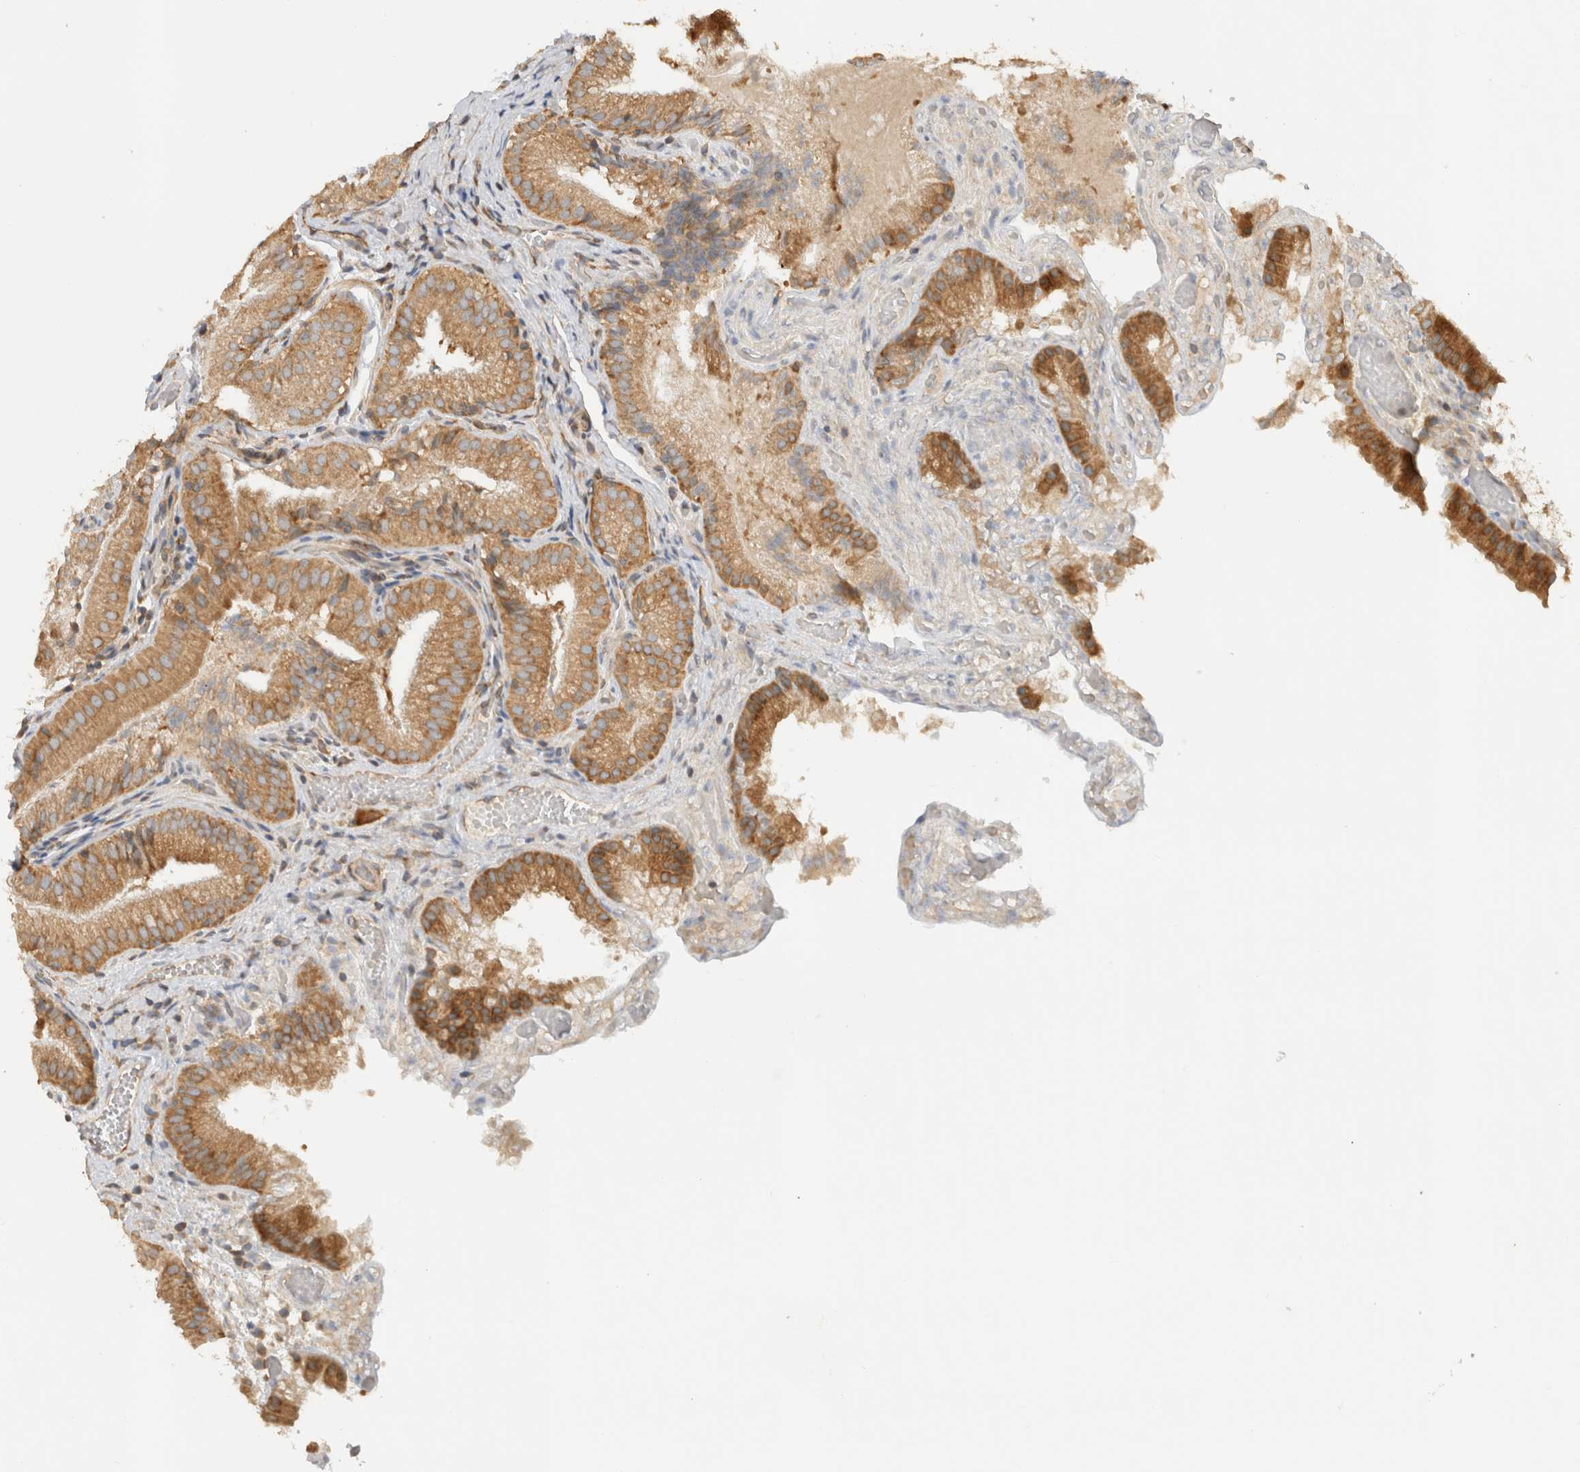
{"staining": {"intensity": "moderate", "quantity": ">75%", "location": "cytoplasmic/membranous"}, "tissue": "gallbladder", "cell_type": "Glandular cells", "image_type": "normal", "snomed": [{"axis": "morphology", "description": "Normal tissue, NOS"}, {"axis": "topography", "description": "Gallbladder"}], "caption": "Approximately >75% of glandular cells in normal human gallbladder demonstrate moderate cytoplasmic/membranous protein staining as visualized by brown immunohistochemical staining.", "gene": "PUM1", "patient": {"sex": "female", "age": 30}}